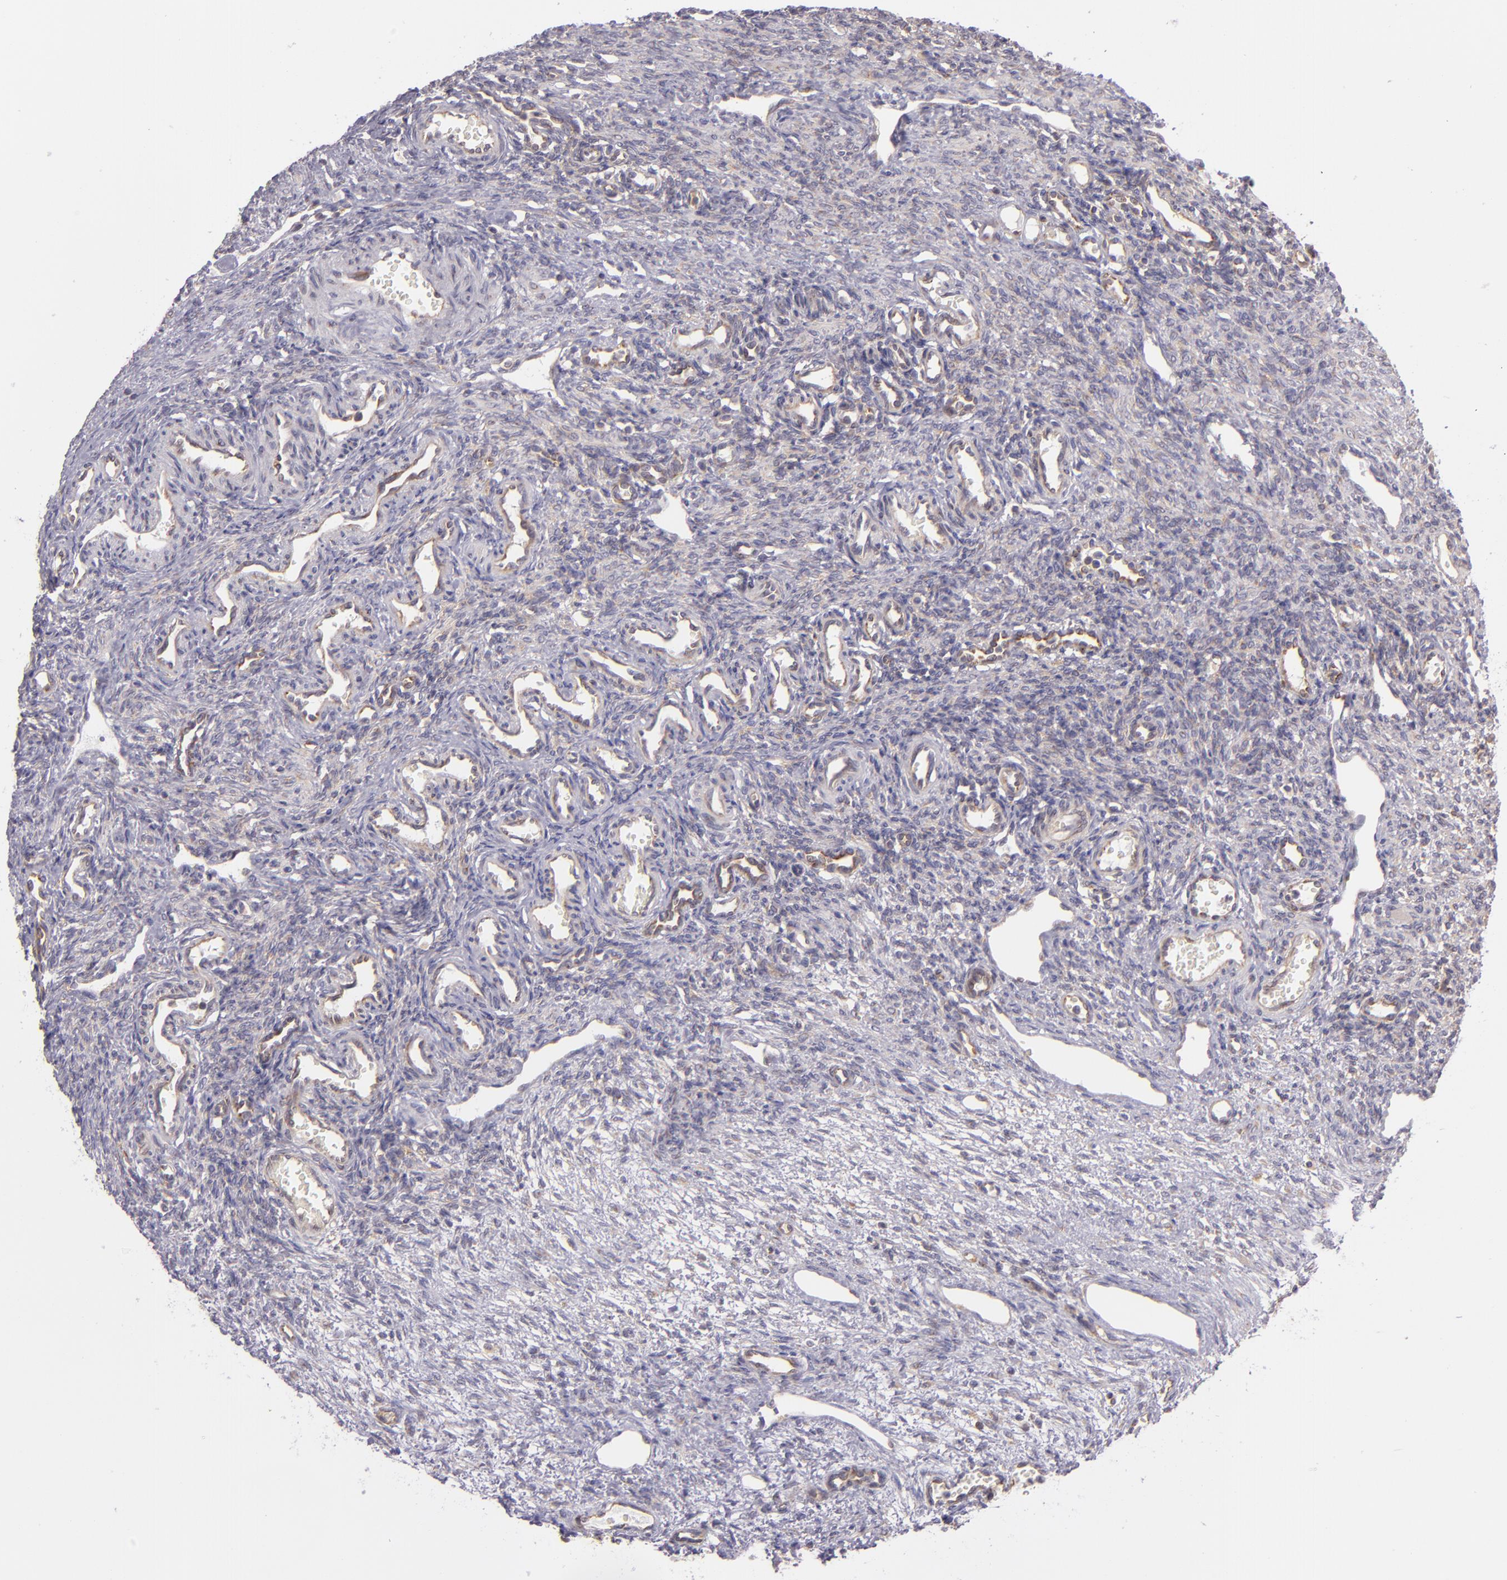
{"staining": {"intensity": "negative", "quantity": "none", "location": "none"}, "tissue": "ovary", "cell_type": "Follicle cells", "image_type": "normal", "snomed": [{"axis": "morphology", "description": "Normal tissue, NOS"}, {"axis": "topography", "description": "Ovary"}], "caption": "Immunohistochemistry (IHC) photomicrograph of unremarkable ovary stained for a protein (brown), which displays no expression in follicle cells.", "gene": "UPF3B", "patient": {"sex": "female", "age": 33}}